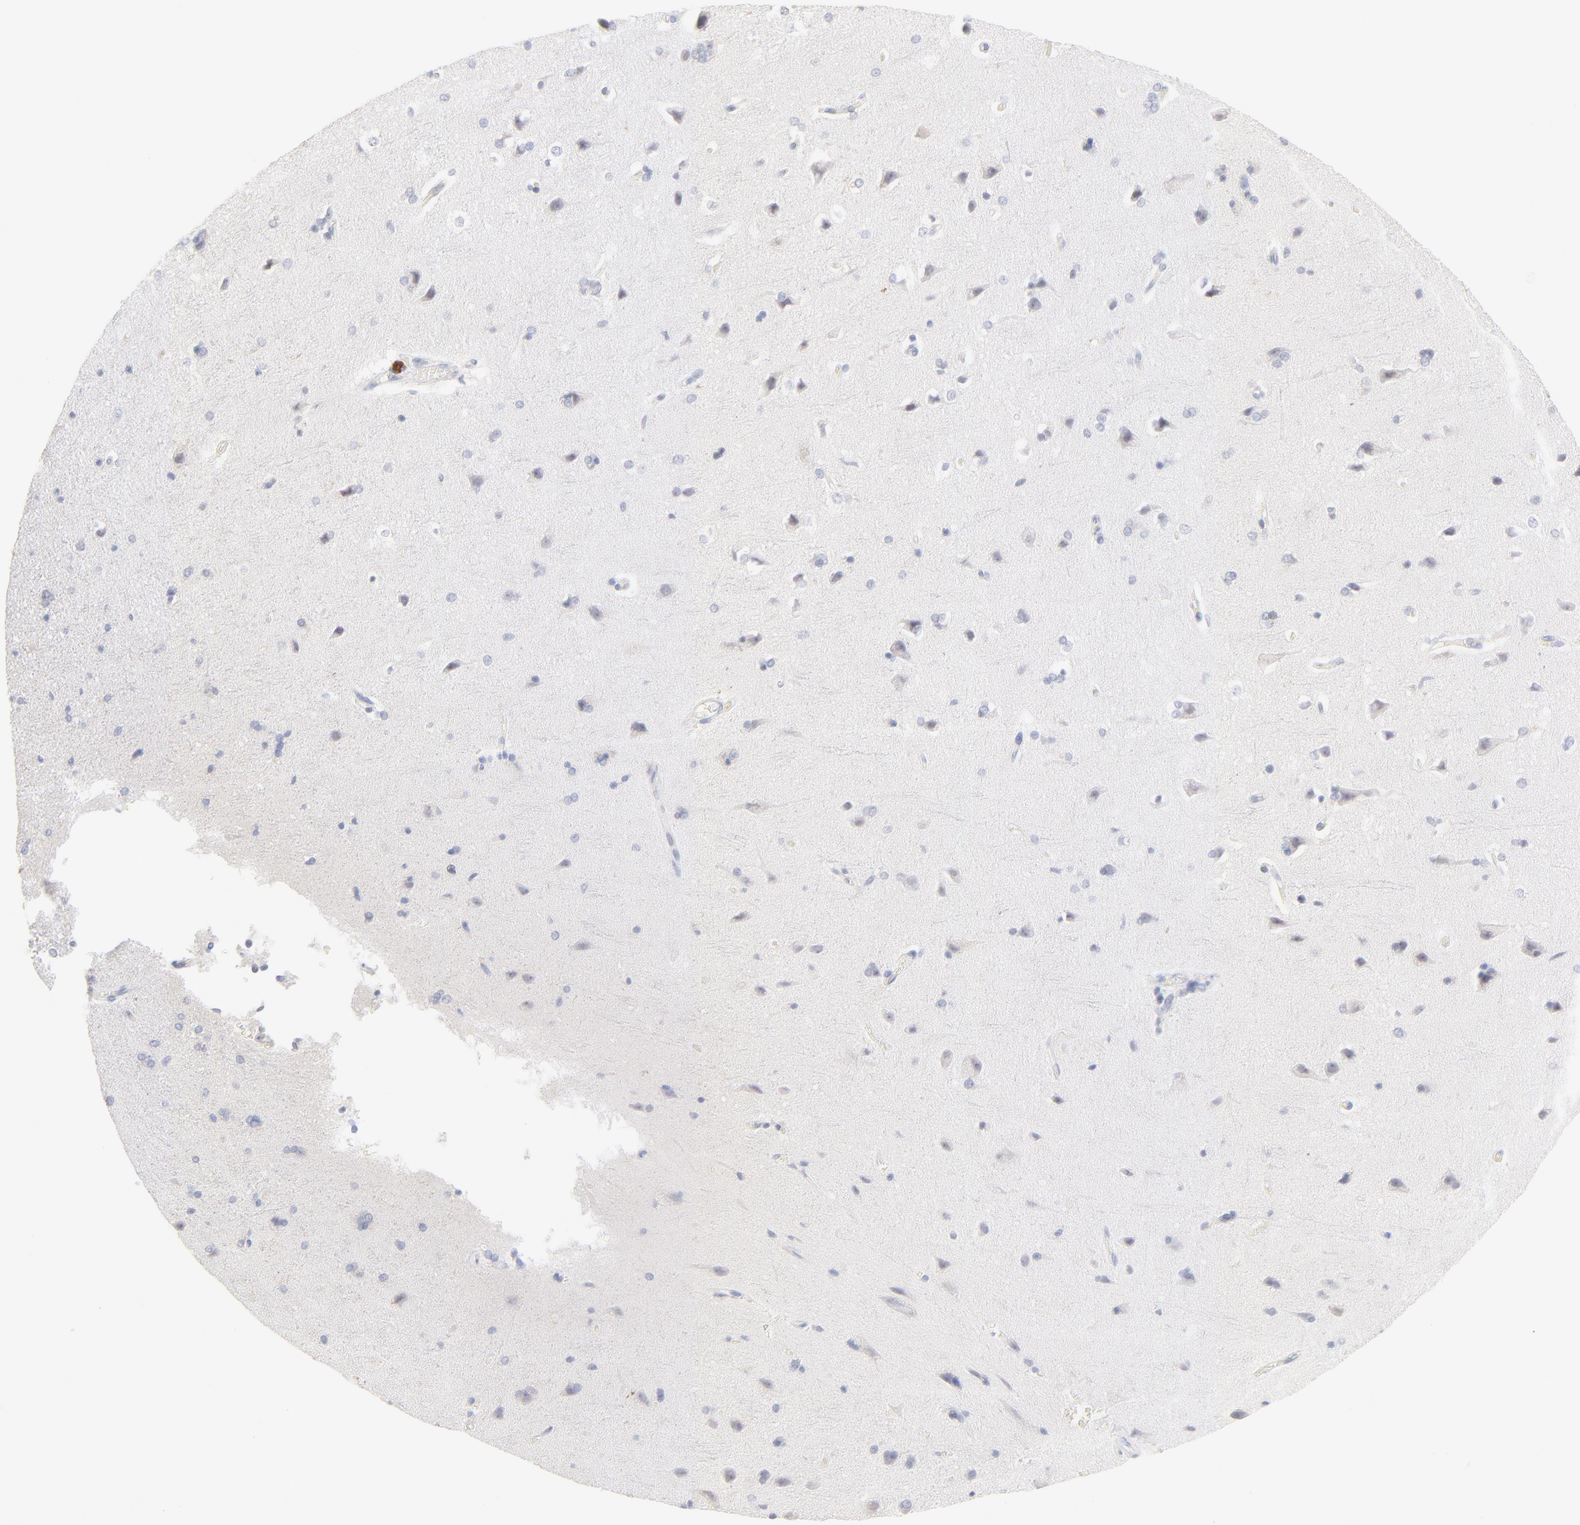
{"staining": {"intensity": "negative", "quantity": "none", "location": "none"}, "tissue": "cerebral cortex", "cell_type": "Endothelial cells", "image_type": "normal", "snomed": [{"axis": "morphology", "description": "Normal tissue, NOS"}, {"axis": "topography", "description": "Cerebral cortex"}], "caption": "There is no significant expression in endothelial cells of cerebral cortex.", "gene": "ONECUT1", "patient": {"sex": "male", "age": 62}}